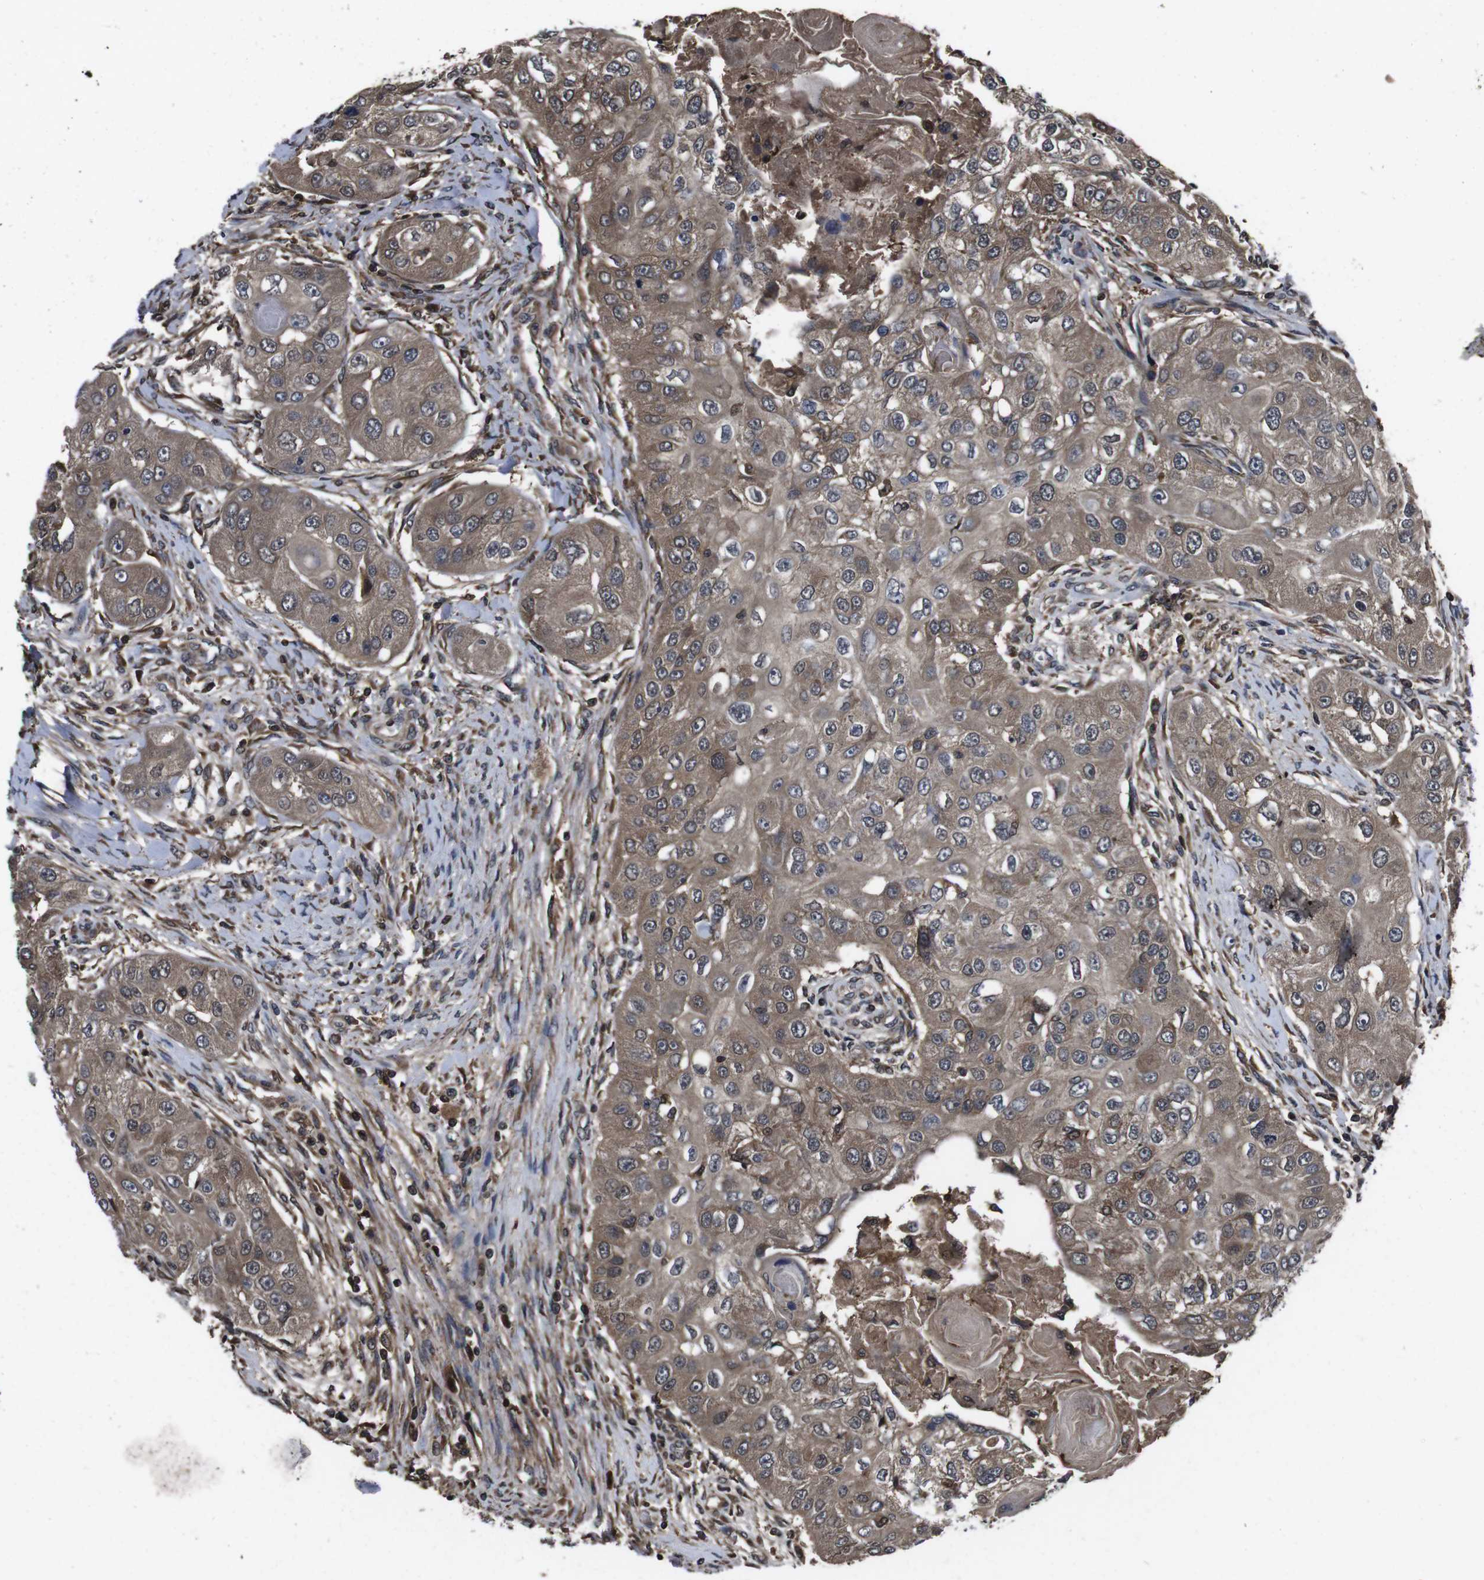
{"staining": {"intensity": "moderate", "quantity": ">75%", "location": "cytoplasmic/membranous"}, "tissue": "head and neck cancer", "cell_type": "Tumor cells", "image_type": "cancer", "snomed": [{"axis": "morphology", "description": "Normal tissue, NOS"}, {"axis": "morphology", "description": "Squamous cell carcinoma, NOS"}, {"axis": "topography", "description": "Skeletal muscle"}, {"axis": "topography", "description": "Head-Neck"}], "caption": "DAB (3,3'-diaminobenzidine) immunohistochemical staining of human head and neck squamous cell carcinoma shows moderate cytoplasmic/membranous protein positivity in approximately >75% of tumor cells.", "gene": "CXCL11", "patient": {"sex": "male", "age": 51}}